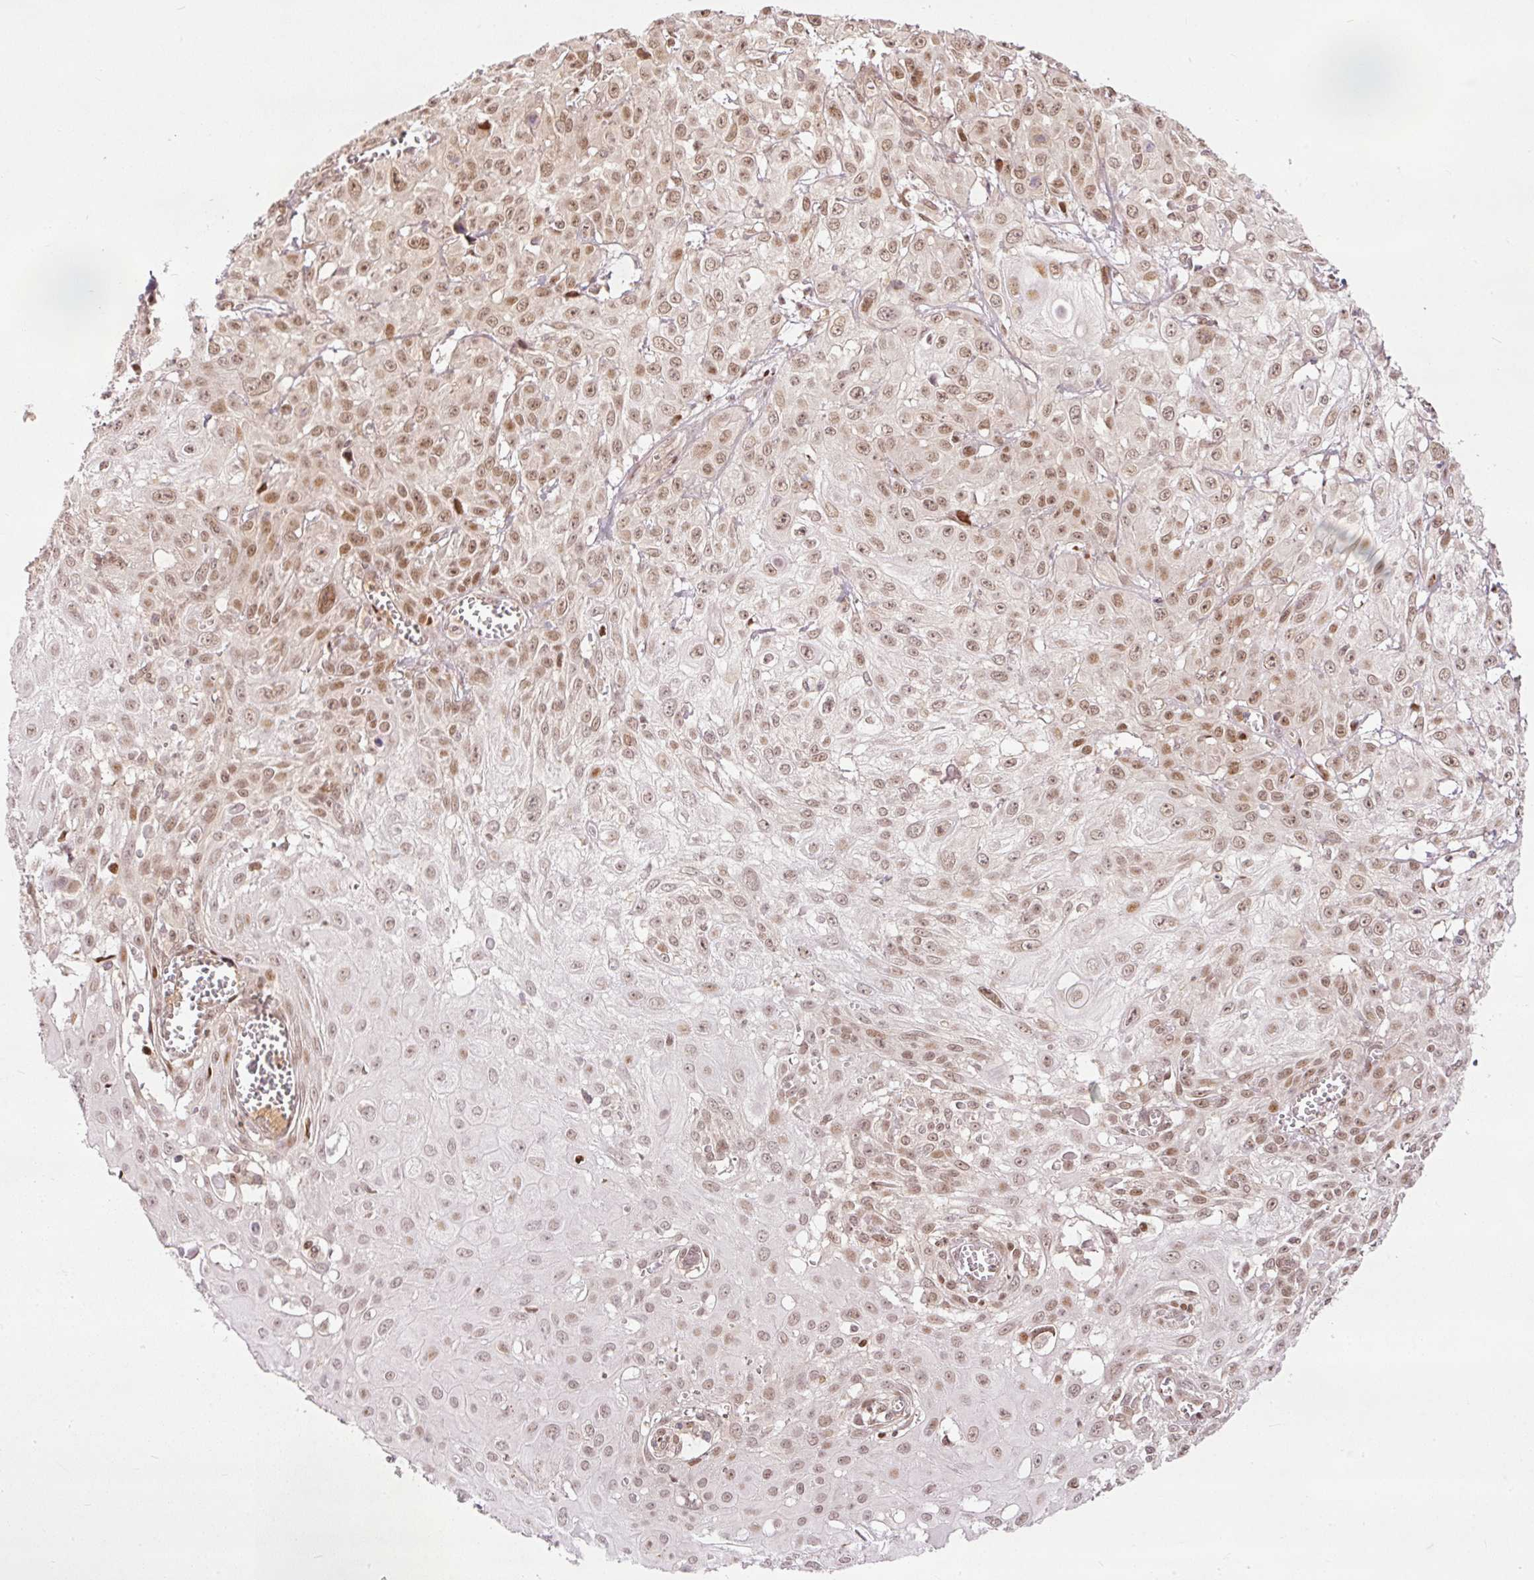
{"staining": {"intensity": "moderate", "quantity": ">75%", "location": "nuclear"}, "tissue": "skin cancer", "cell_type": "Tumor cells", "image_type": "cancer", "snomed": [{"axis": "morphology", "description": "Squamous cell carcinoma, NOS"}, {"axis": "topography", "description": "Skin"}, {"axis": "topography", "description": "Vulva"}], "caption": "IHC histopathology image of squamous cell carcinoma (skin) stained for a protein (brown), which reveals medium levels of moderate nuclear staining in about >75% of tumor cells.", "gene": "ZNF778", "patient": {"sex": "female", "age": 71}}